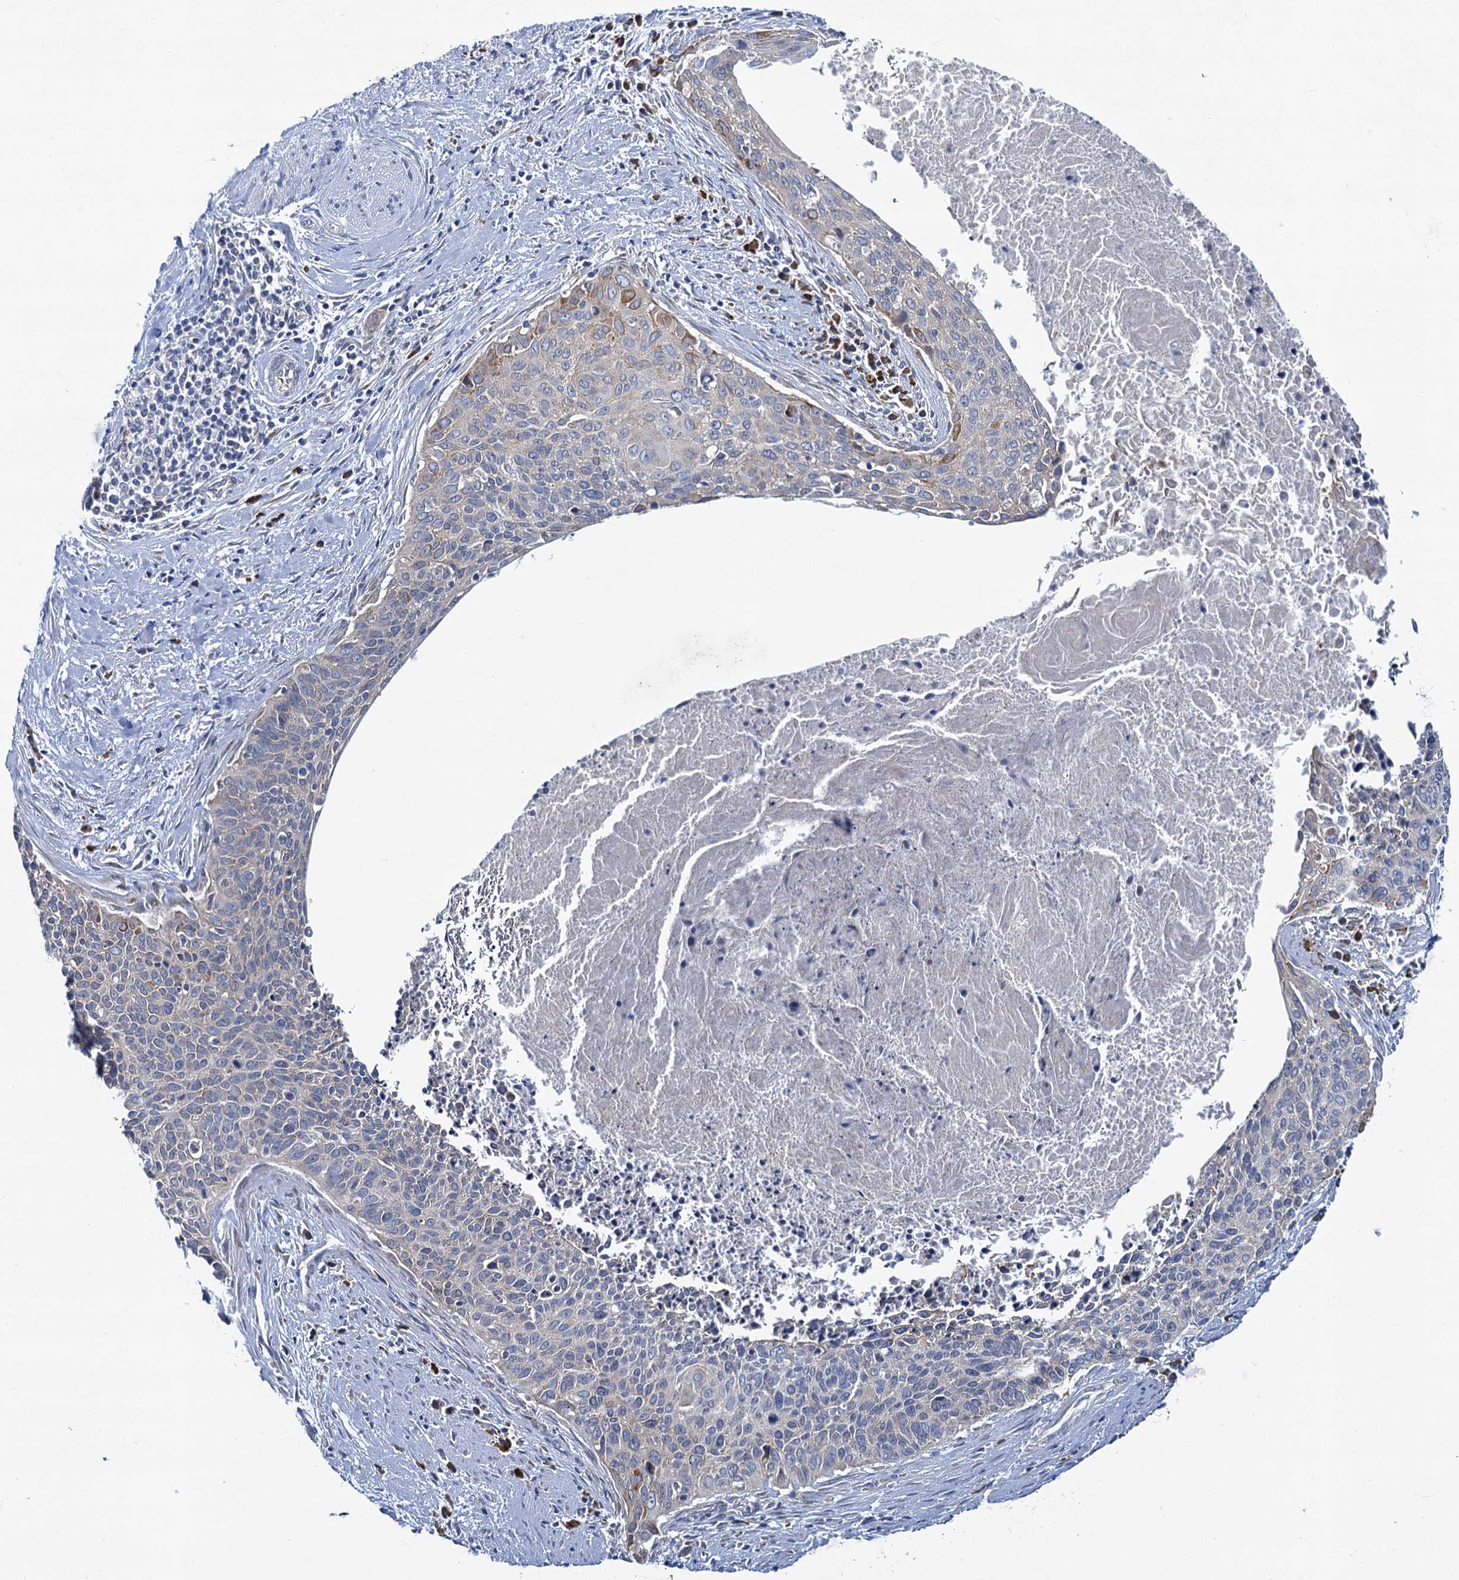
{"staining": {"intensity": "moderate", "quantity": "<25%", "location": "cytoplasmic/membranous"}, "tissue": "cervical cancer", "cell_type": "Tumor cells", "image_type": "cancer", "snomed": [{"axis": "morphology", "description": "Squamous cell carcinoma, NOS"}, {"axis": "topography", "description": "Cervix"}], "caption": "DAB immunohistochemical staining of human cervical cancer (squamous cell carcinoma) displays moderate cytoplasmic/membranous protein expression in approximately <25% of tumor cells.", "gene": "PRSS35", "patient": {"sex": "female", "age": 55}}